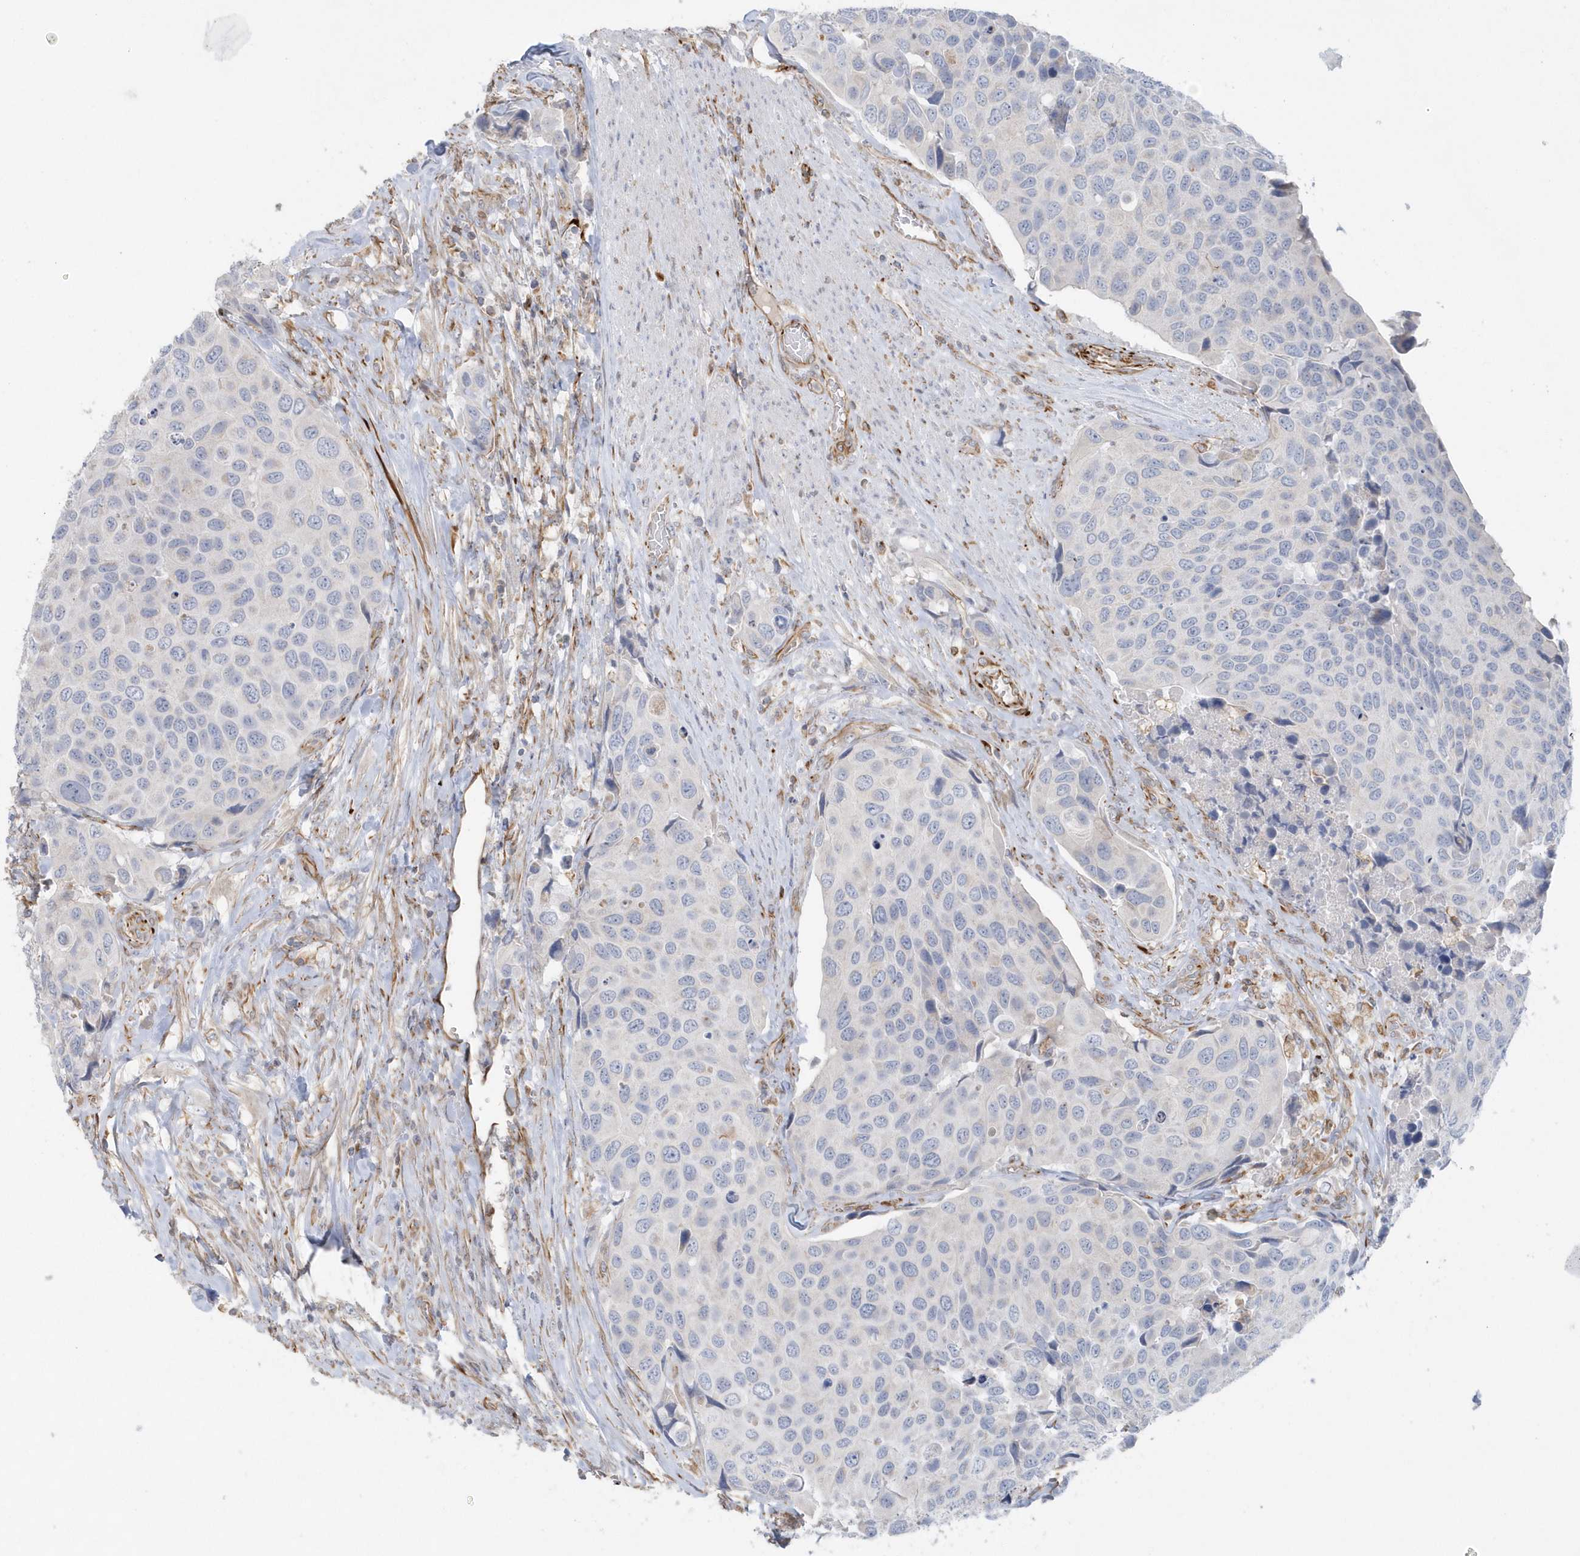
{"staining": {"intensity": "negative", "quantity": "none", "location": "none"}, "tissue": "urothelial cancer", "cell_type": "Tumor cells", "image_type": "cancer", "snomed": [{"axis": "morphology", "description": "Urothelial carcinoma, High grade"}, {"axis": "topography", "description": "Urinary bladder"}], "caption": "A photomicrograph of urothelial cancer stained for a protein reveals no brown staining in tumor cells.", "gene": "RAB17", "patient": {"sex": "male", "age": 74}}